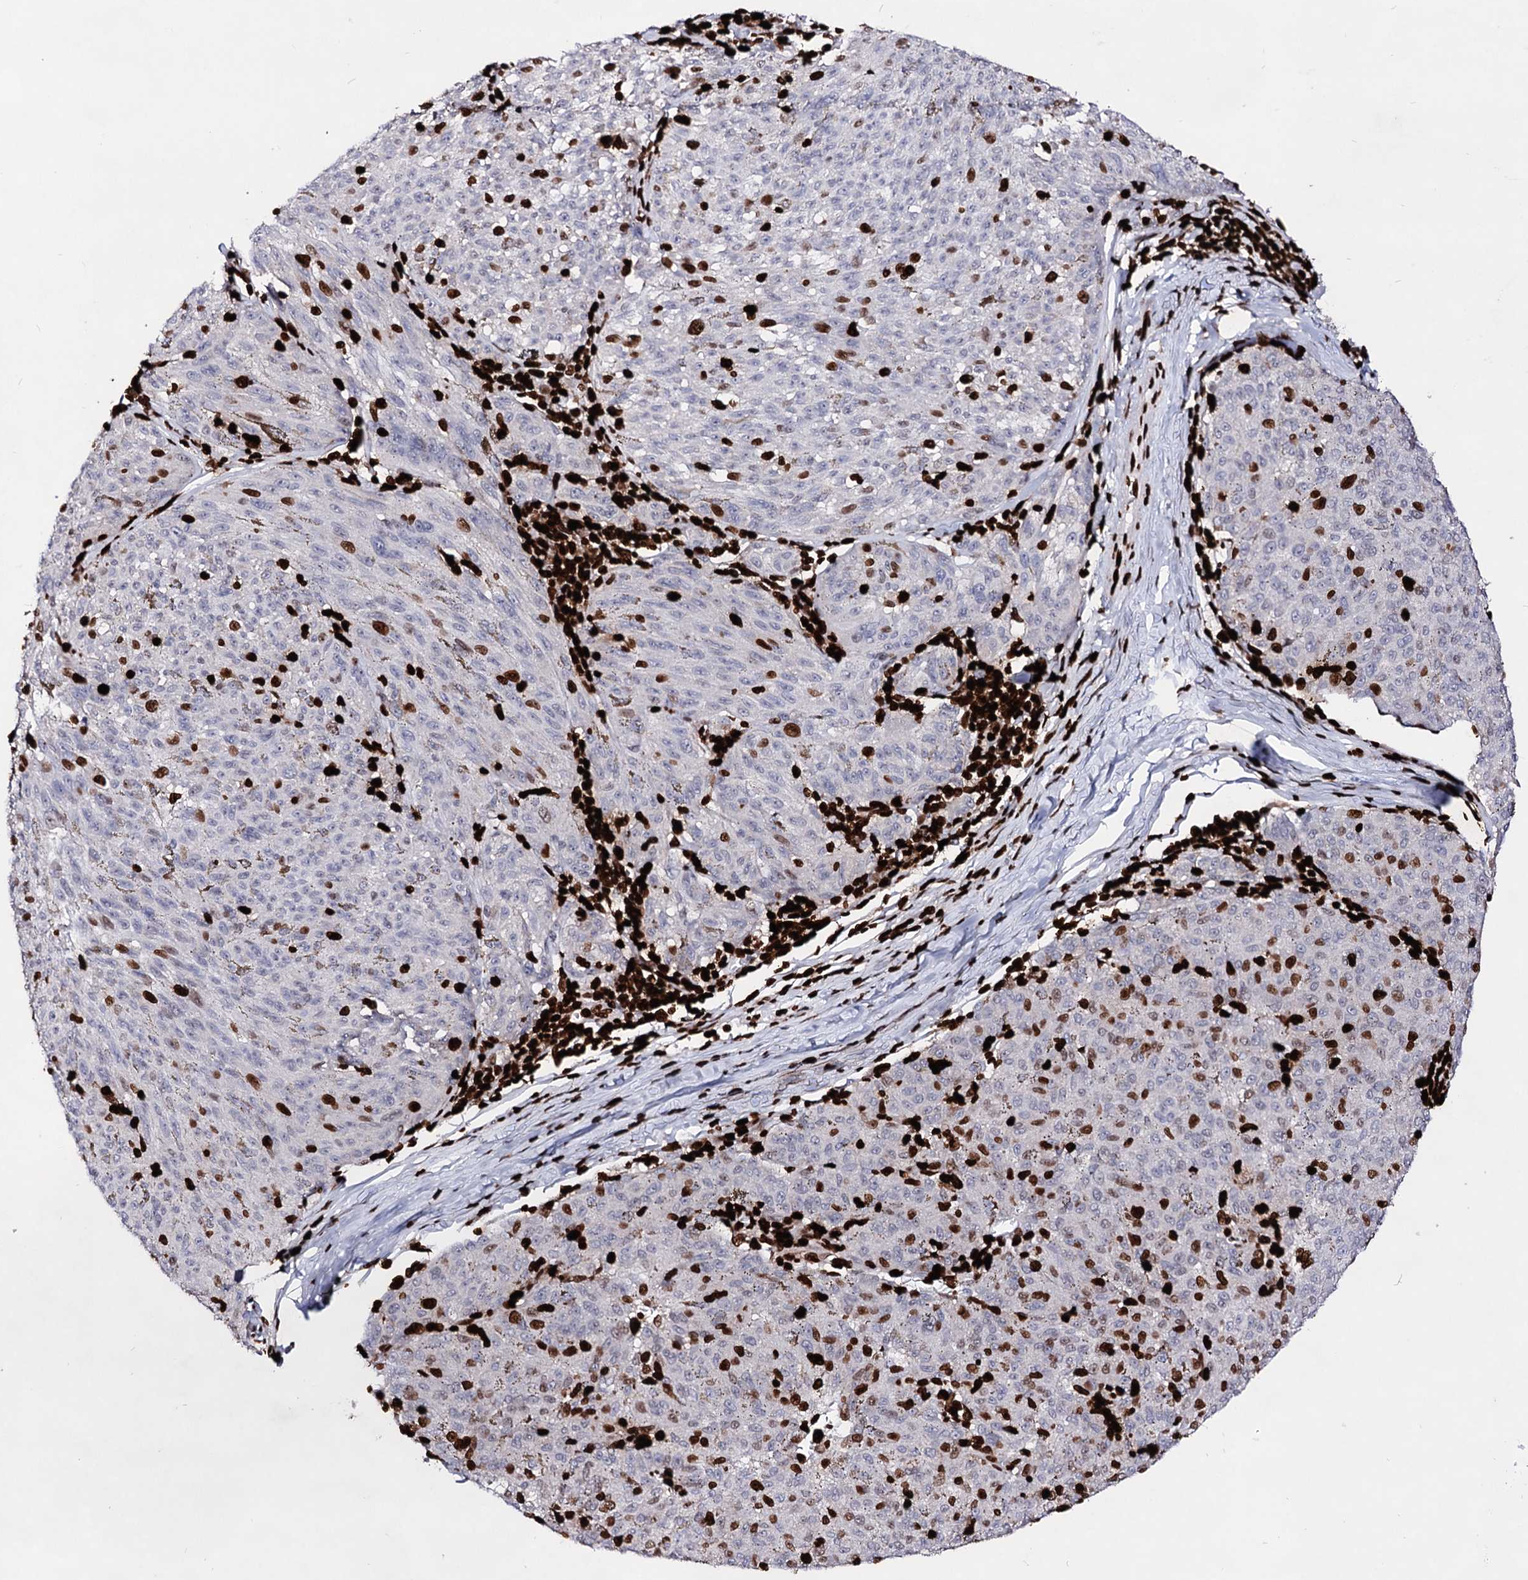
{"staining": {"intensity": "moderate", "quantity": "<25%", "location": "nuclear"}, "tissue": "melanoma", "cell_type": "Tumor cells", "image_type": "cancer", "snomed": [{"axis": "morphology", "description": "Malignant melanoma, NOS"}, {"axis": "topography", "description": "Skin"}], "caption": "Moderate nuclear expression for a protein is appreciated in approximately <25% of tumor cells of melanoma using immunohistochemistry.", "gene": "HMGB2", "patient": {"sex": "female", "age": 72}}